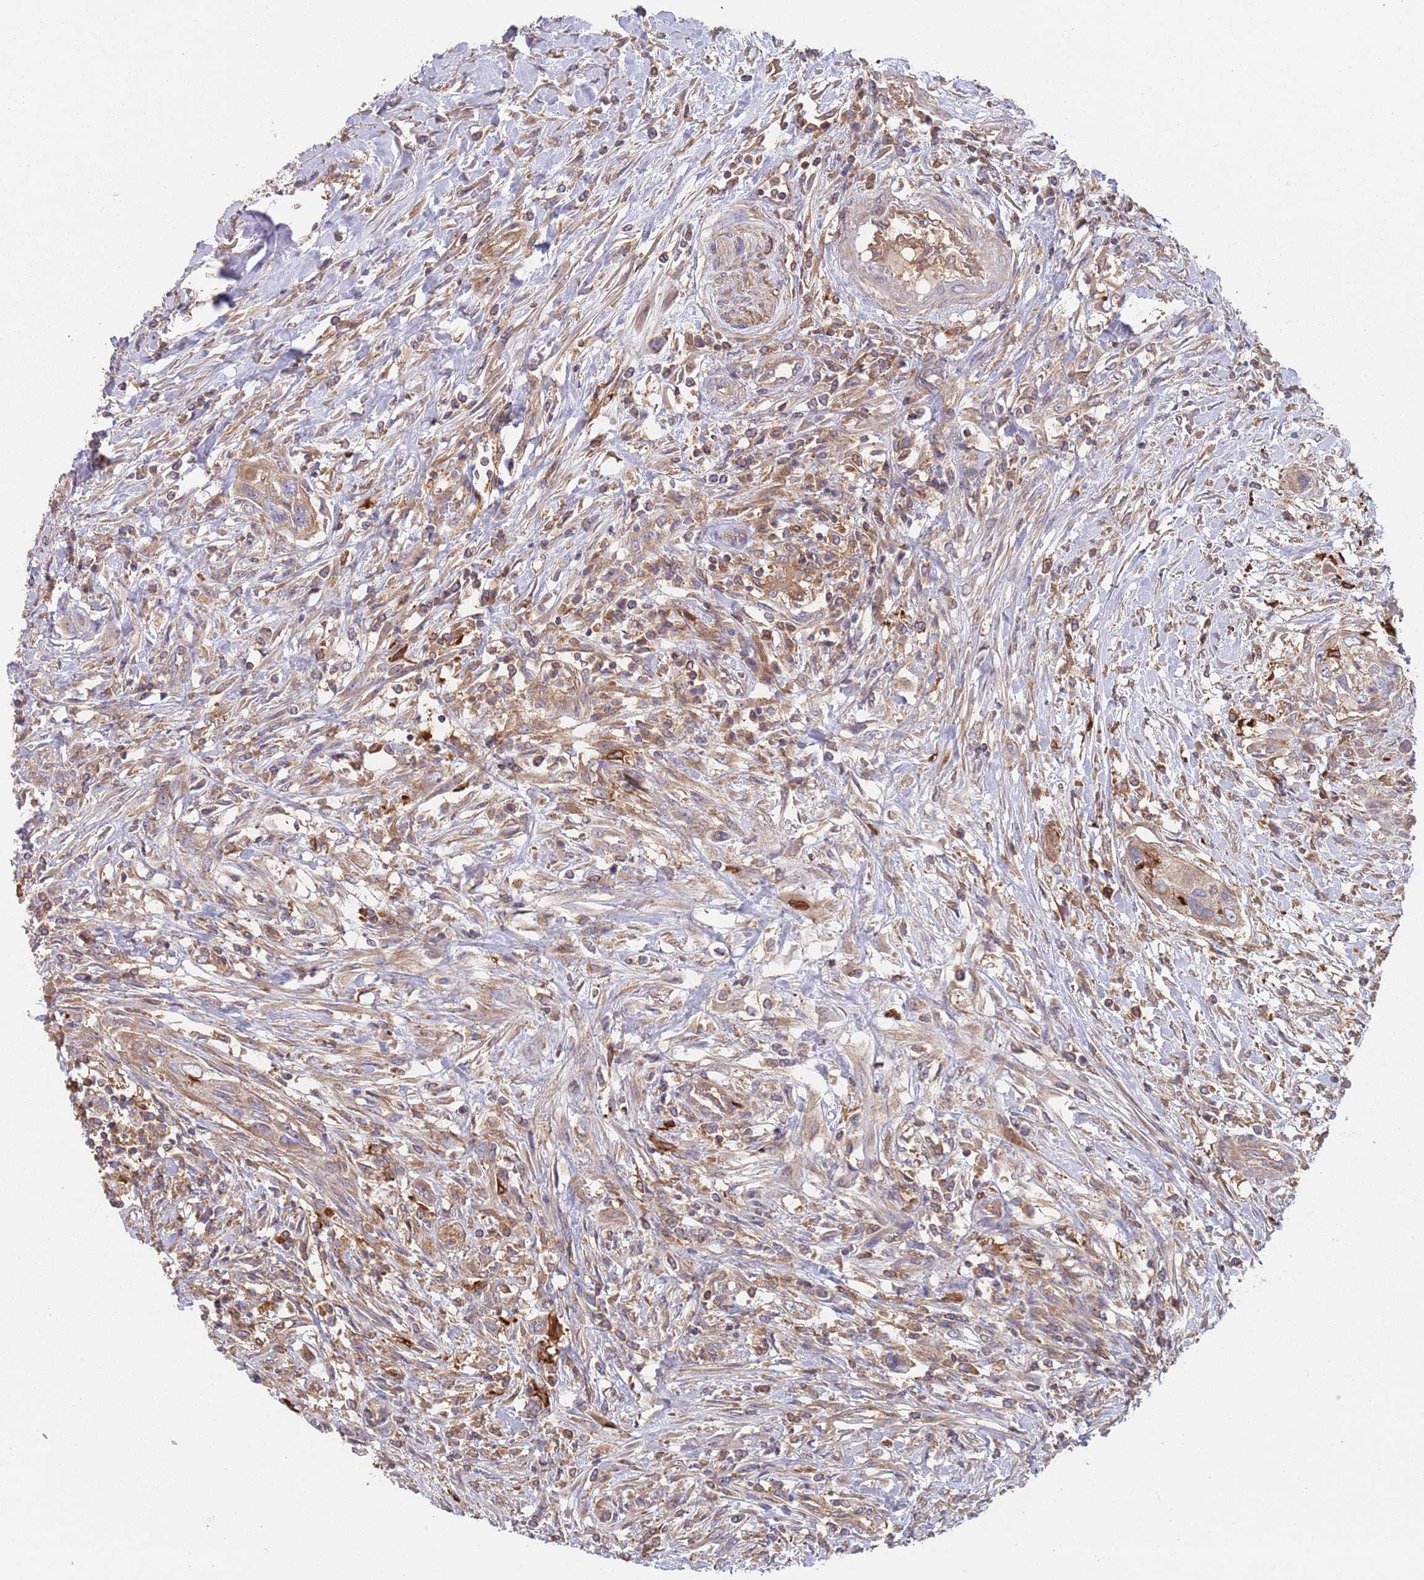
{"staining": {"intensity": "weak", "quantity": ">75%", "location": "cytoplasmic/membranous"}, "tissue": "urothelial cancer", "cell_type": "Tumor cells", "image_type": "cancer", "snomed": [{"axis": "morphology", "description": "Urothelial carcinoma, High grade"}, {"axis": "topography", "description": "Urinary bladder"}], "caption": "High-grade urothelial carcinoma stained for a protein (brown) demonstrates weak cytoplasmic/membranous positive positivity in about >75% of tumor cells.", "gene": "GDI2", "patient": {"sex": "female", "age": 60}}